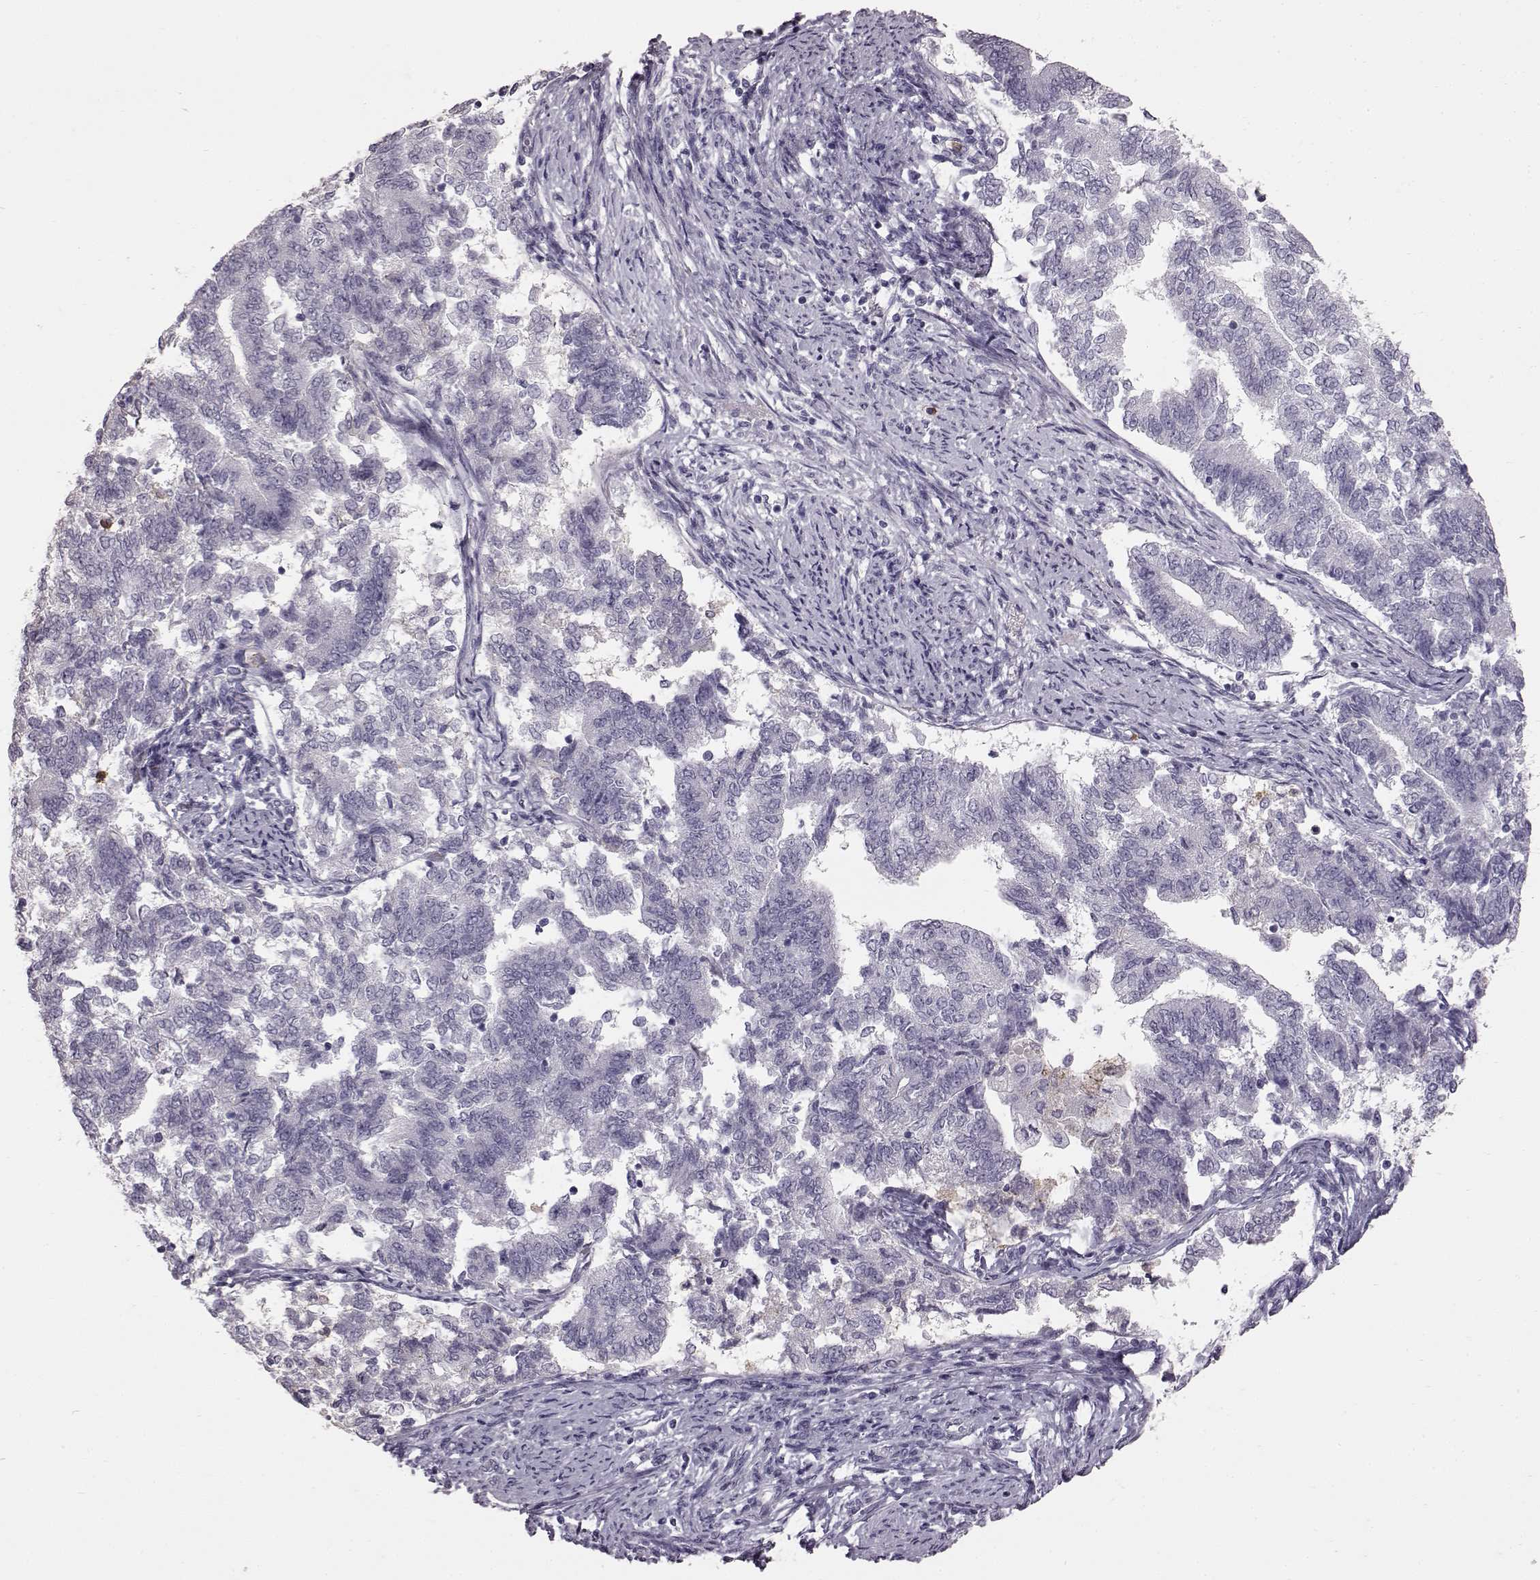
{"staining": {"intensity": "negative", "quantity": "none", "location": "none"}, "tissue": "endometrial cancer", "cell_type": "Tumor cells", "image_type": "cancer", "snomed": [{"axis": "morphology", "description": "Adenocarcinoma, NOS"}, {"axis": "topography", "description": "Endometrium"}], "caption": "There is no significant positivity in tumor cells of endometrial cancer (adenocarcinoma).", "gene": "FUT4", "patient": {"sex": "female", "age": 65}}